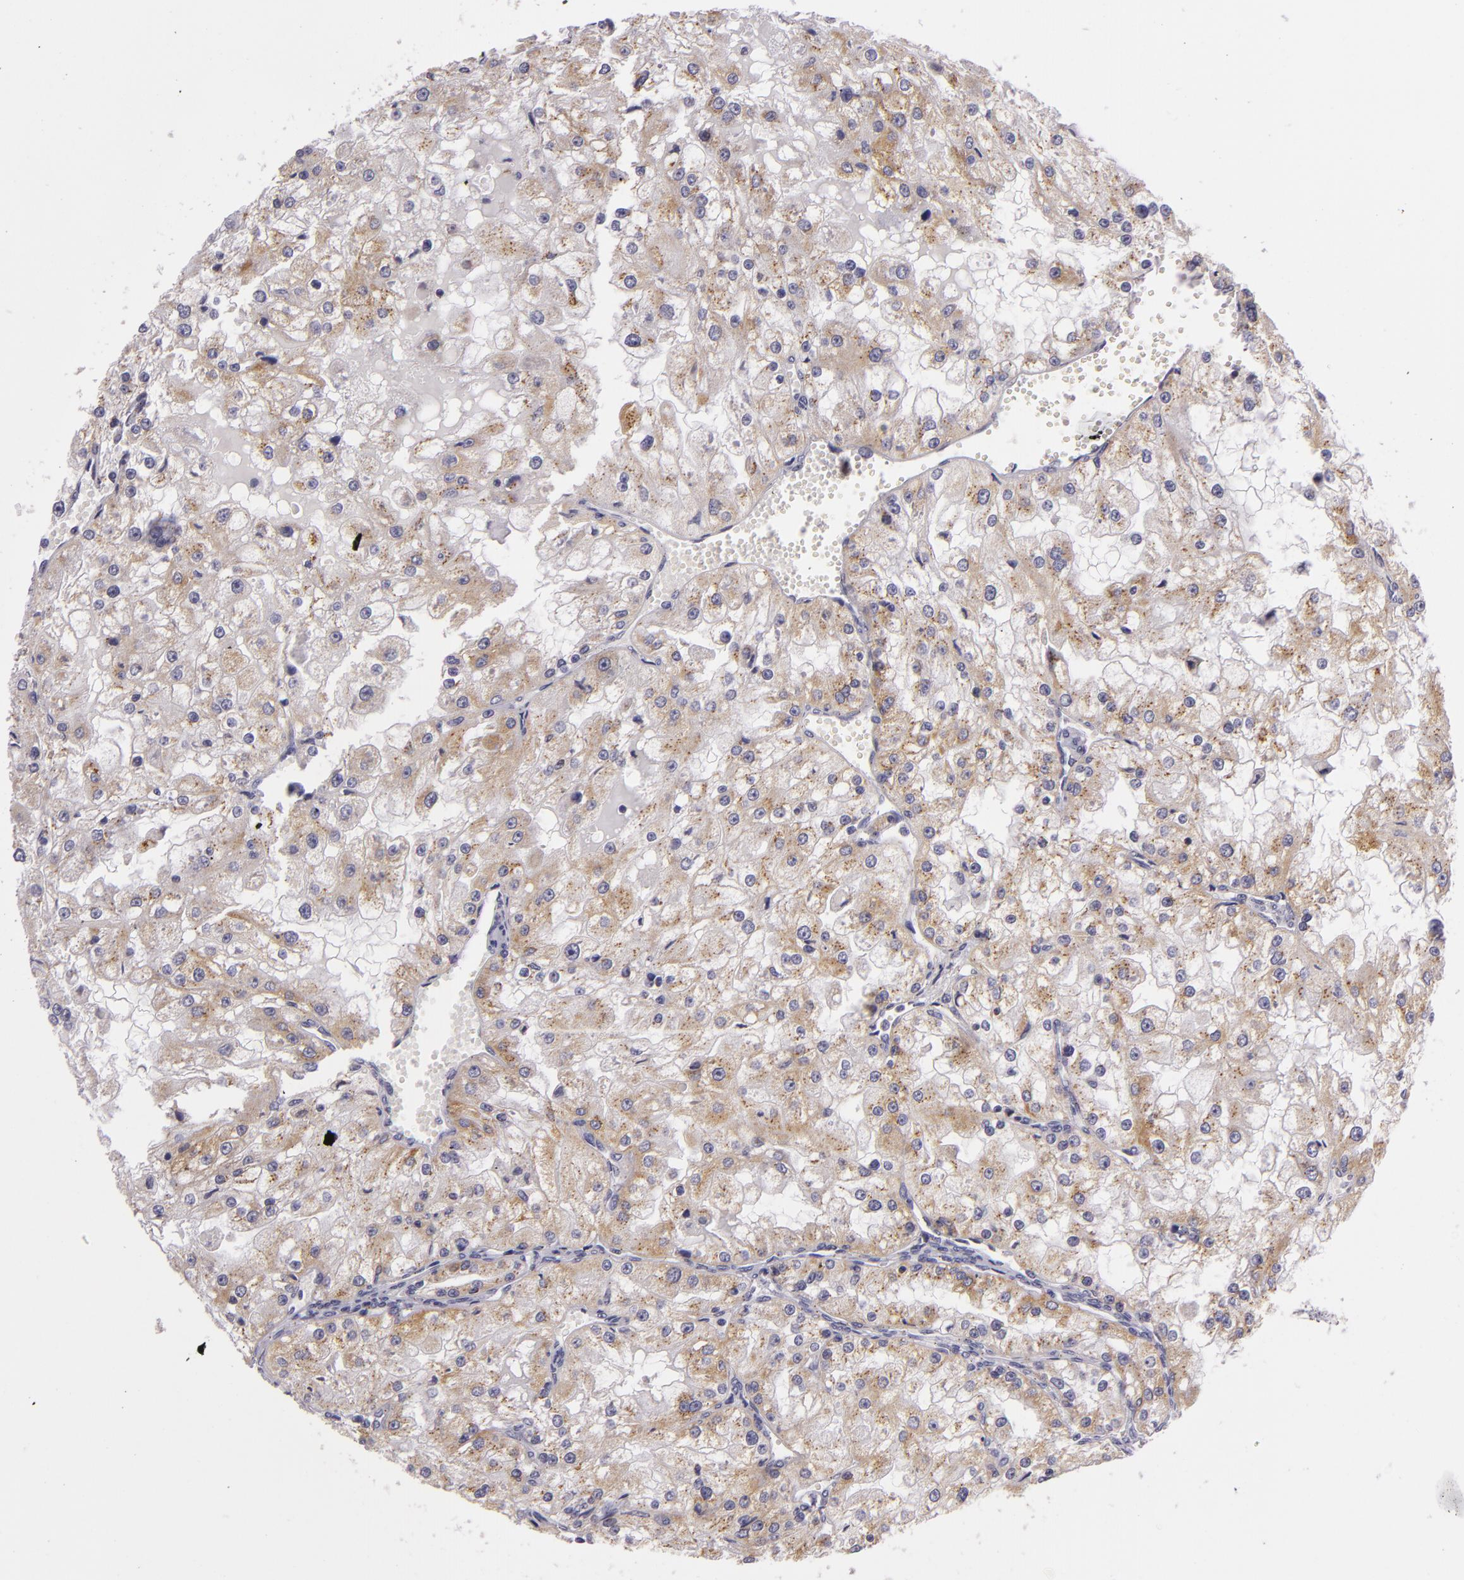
{"staining": {"intensity": "weak", "quantity": ">75%", "location": "cytoplasmic/membranous"}, "tissue": "renal cancer", "cell_type": "Tumor cells", "image_type": "cancer", "snomed": [{"axis": "morphology", "description": "Adenocarcinoma, NOS"}, {"axis": "topography", "description": "Kidney"}], "caption": "Human renal cancer (adenocarcinoma) stained for a protein (brown) exhibits weak cytoplasmic/membranous positive staining in about >75% of tumor cells.", "gene": "CILK1", "patient": {"sex": "female", "age": 74}}